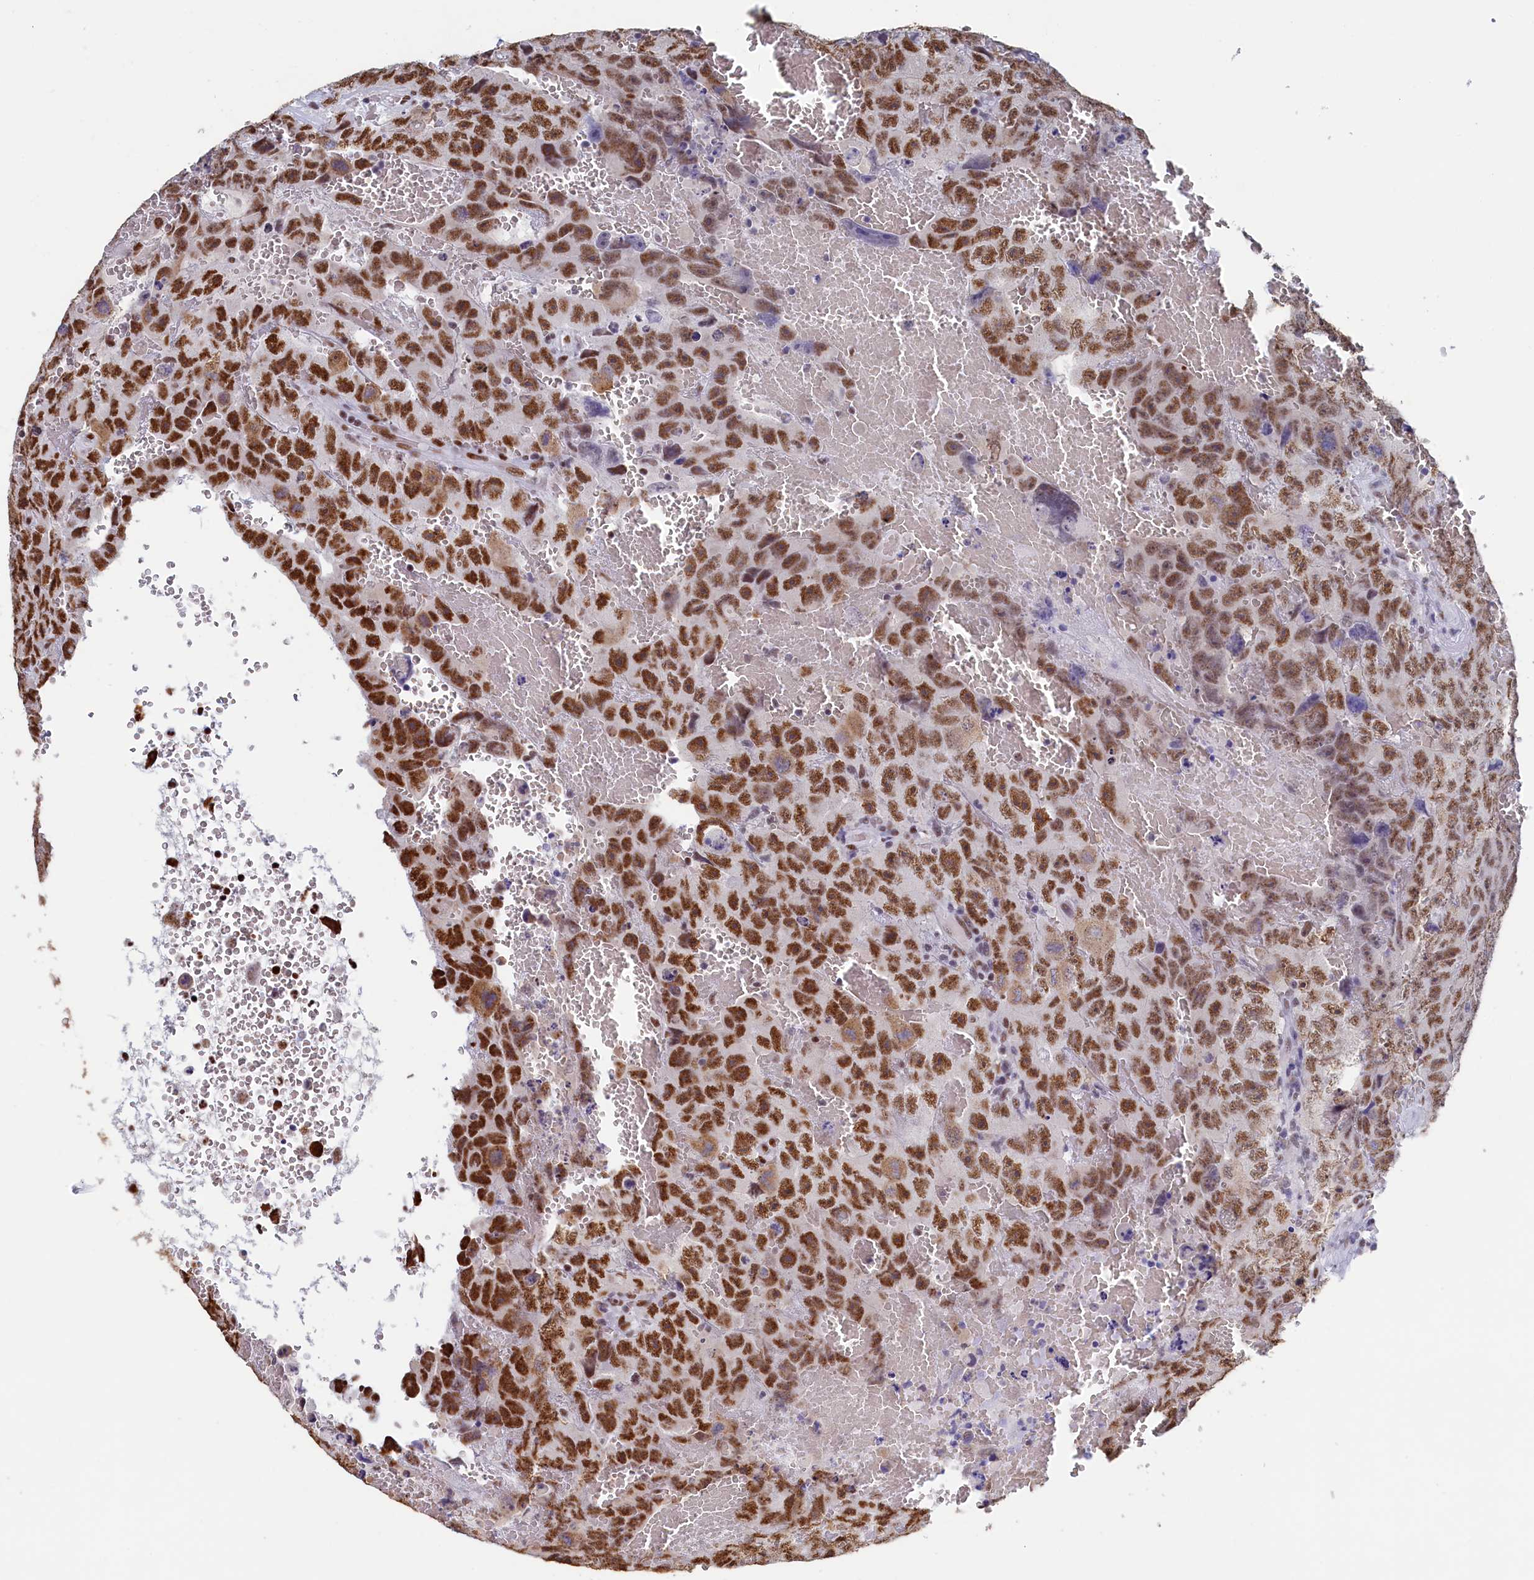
{"staining": {"intensity": "strong", "quantity": "25%-75%", "location": "nuclear"}, "tissue": "testis cancer", "cell_type": "Tumor cells", "image_type": "cancer", "snomed": [{"axis": "morphology", "description": "Carcinoma, Embryonal, NOS"}, {"axis": "topography", "description": "Testis"}], "caption": "Immunohistochemistry (IHC) (DAB) staining of testis embryonal carcinoma reveals strong nuclear protein positivity in about 25%-75% of tumor cells. The staining was performed using DAB, with brown indicating positive protein expression. Nuclei are stained blue with hematoxylin.", "gene": "MOSPD3", "patient": {"sex": "male", "age": 45}}